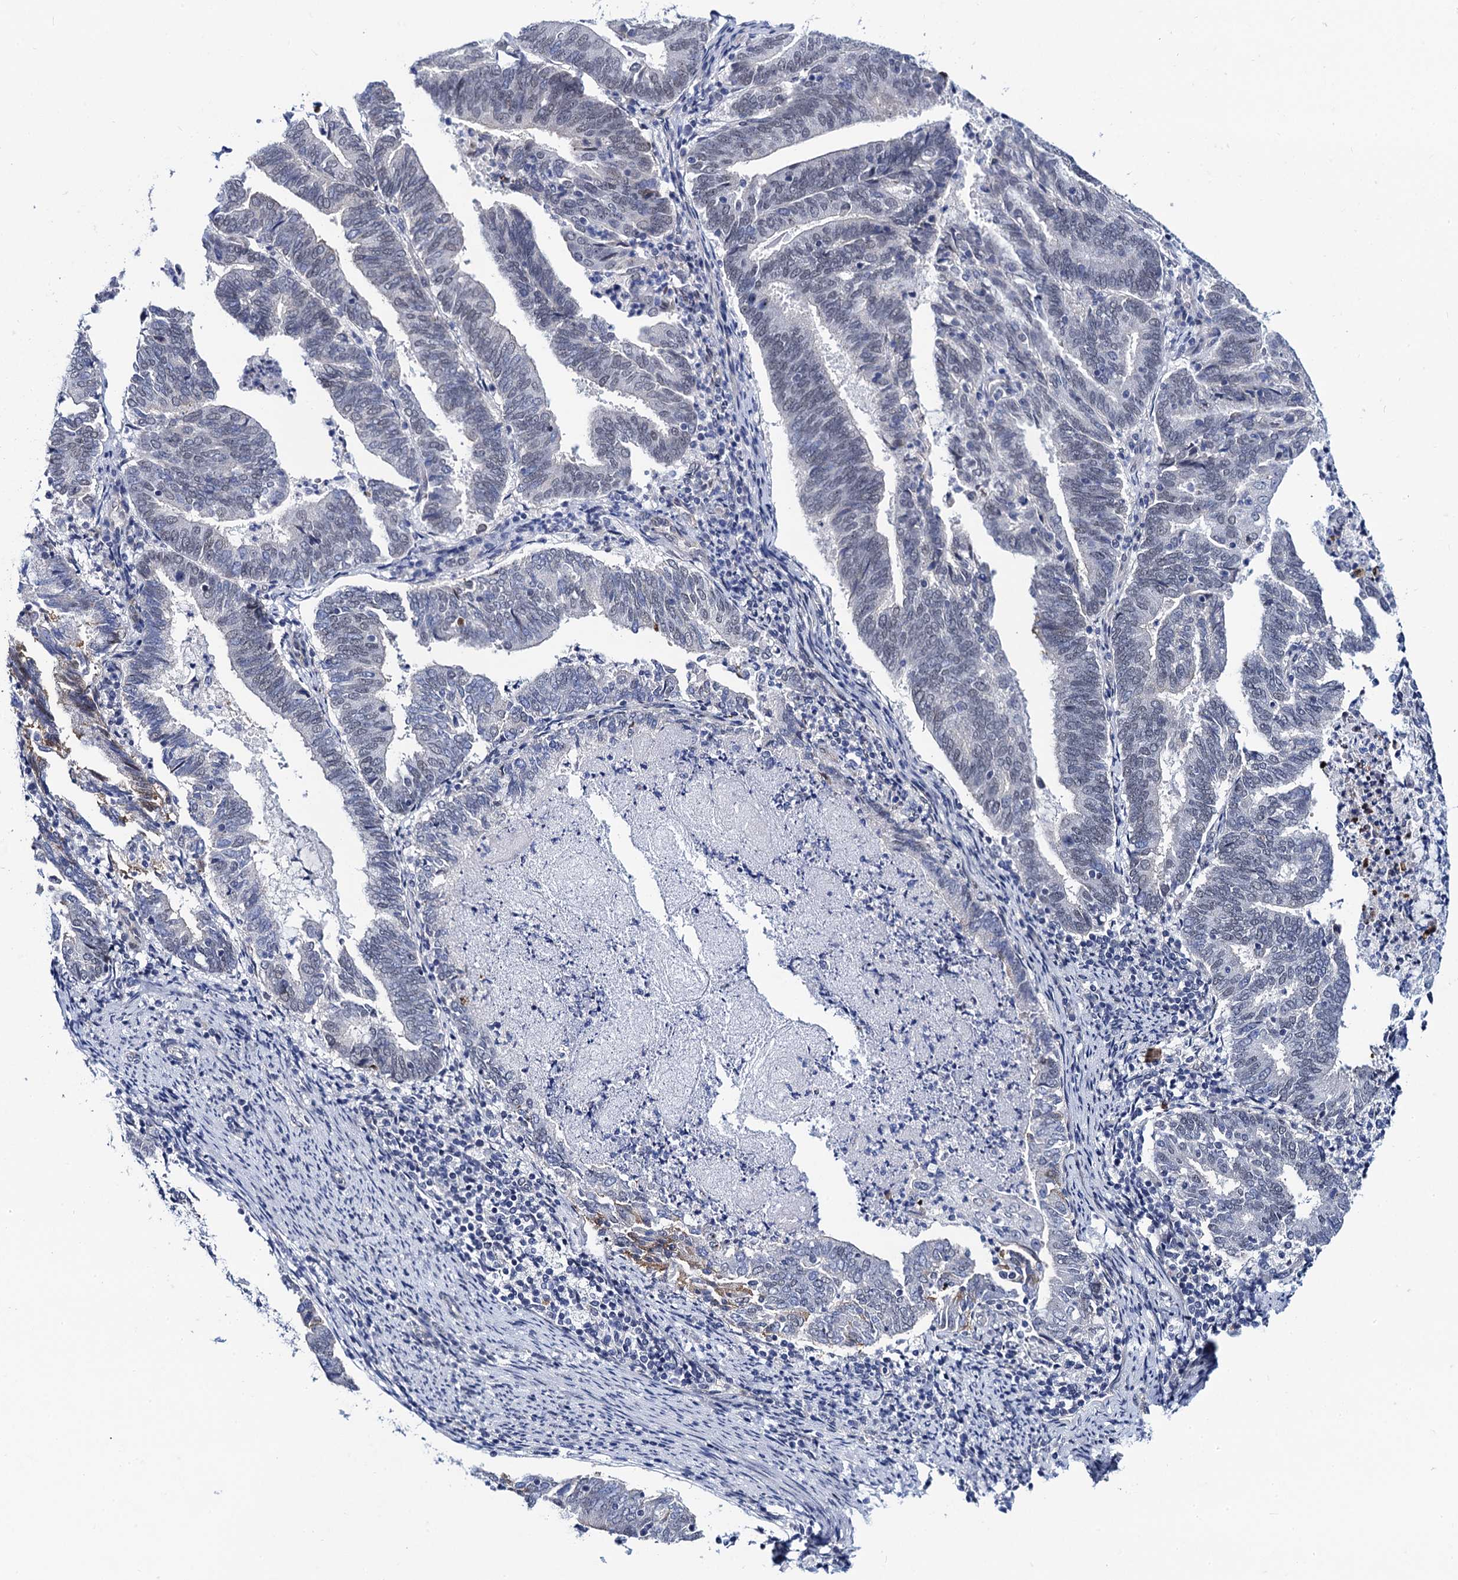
{"staining": {"intensity": "moderate", "quantity": "<25%", "location": "cytoplasmic/membranous"}, "tissue": "endometrial cancer", "cell_type": "Tumor cells", "image_type": "cancer", "snomed": [{"axis": "morphology", "description": "Adenocarcinoma, NOS"}, {"axis": "topography", "description": "Endometrium"}], "caption": "The immunohistochemical stain labels moderate cytoplasmic/membranous positivity in tumor cells of adenocarcinoma (endometrial) tissue.", "gene": "C16orf87", "patient": {"sex": "female", "age": 80}}